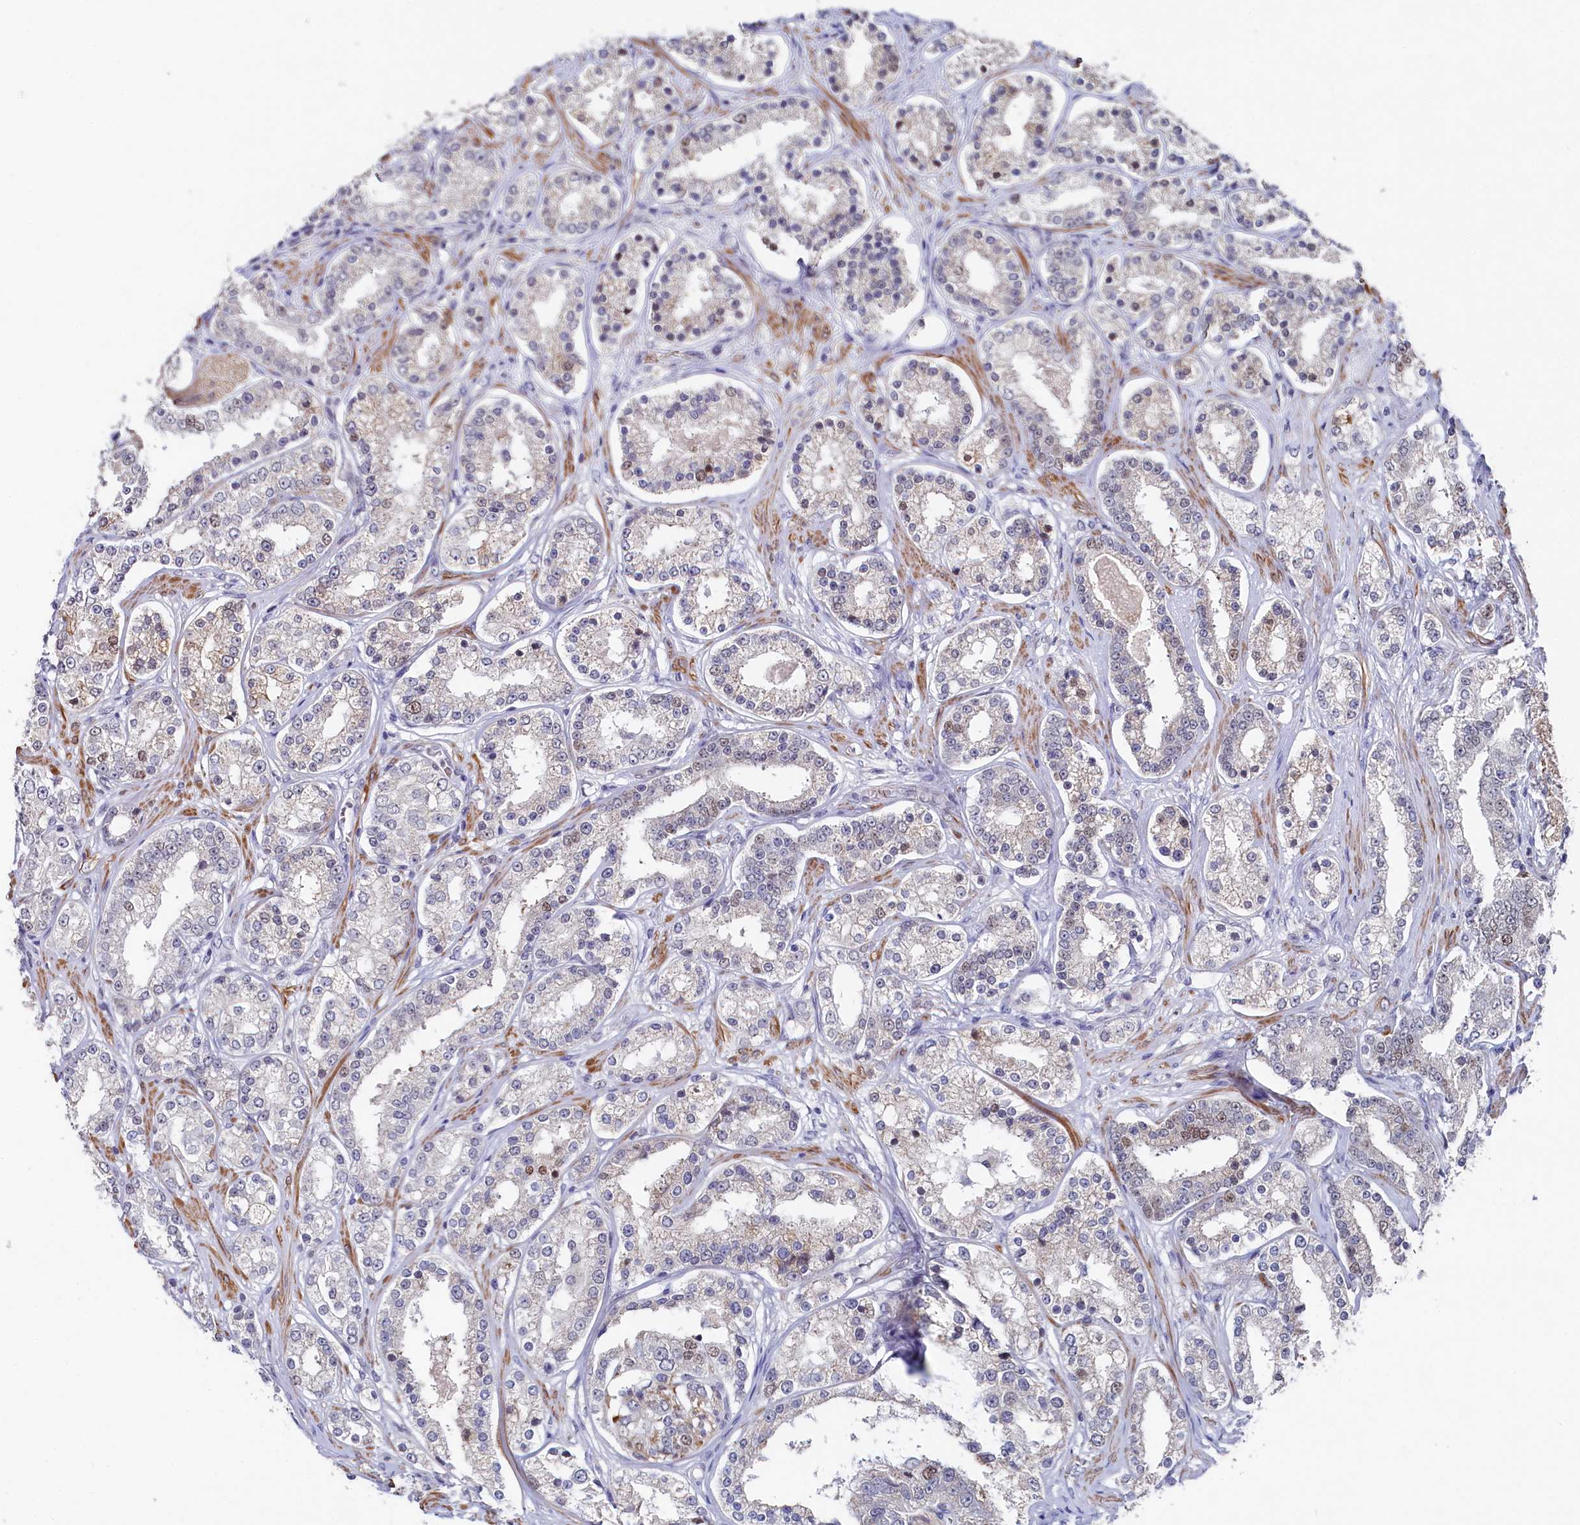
{"staining": {"intensity": "weak", "quantity": "<25%", "location": "nuclear"}, "tissue": "prostate cancer", "cell_type": "Tumor cells", "image_type": "cancer", "snomed": [{"axis": "morphology", "description": "Normal tissue, NOS"}, {"axis": "morphology", "description": "Adenocarcinoma, High grade"}, {"axis": "topography", "description": "Prostate"}], "caption": "An immunohistochemistry (IHC) histopathology image of prostate cancer (adenocarcinoma (high-grade)) is shown. There is no staining in tumor cells of prostate cancer (adenocarcinoma (high-grade)).", "gene": "TIGD4", "patient": {"sex": "male", "age": 83}}